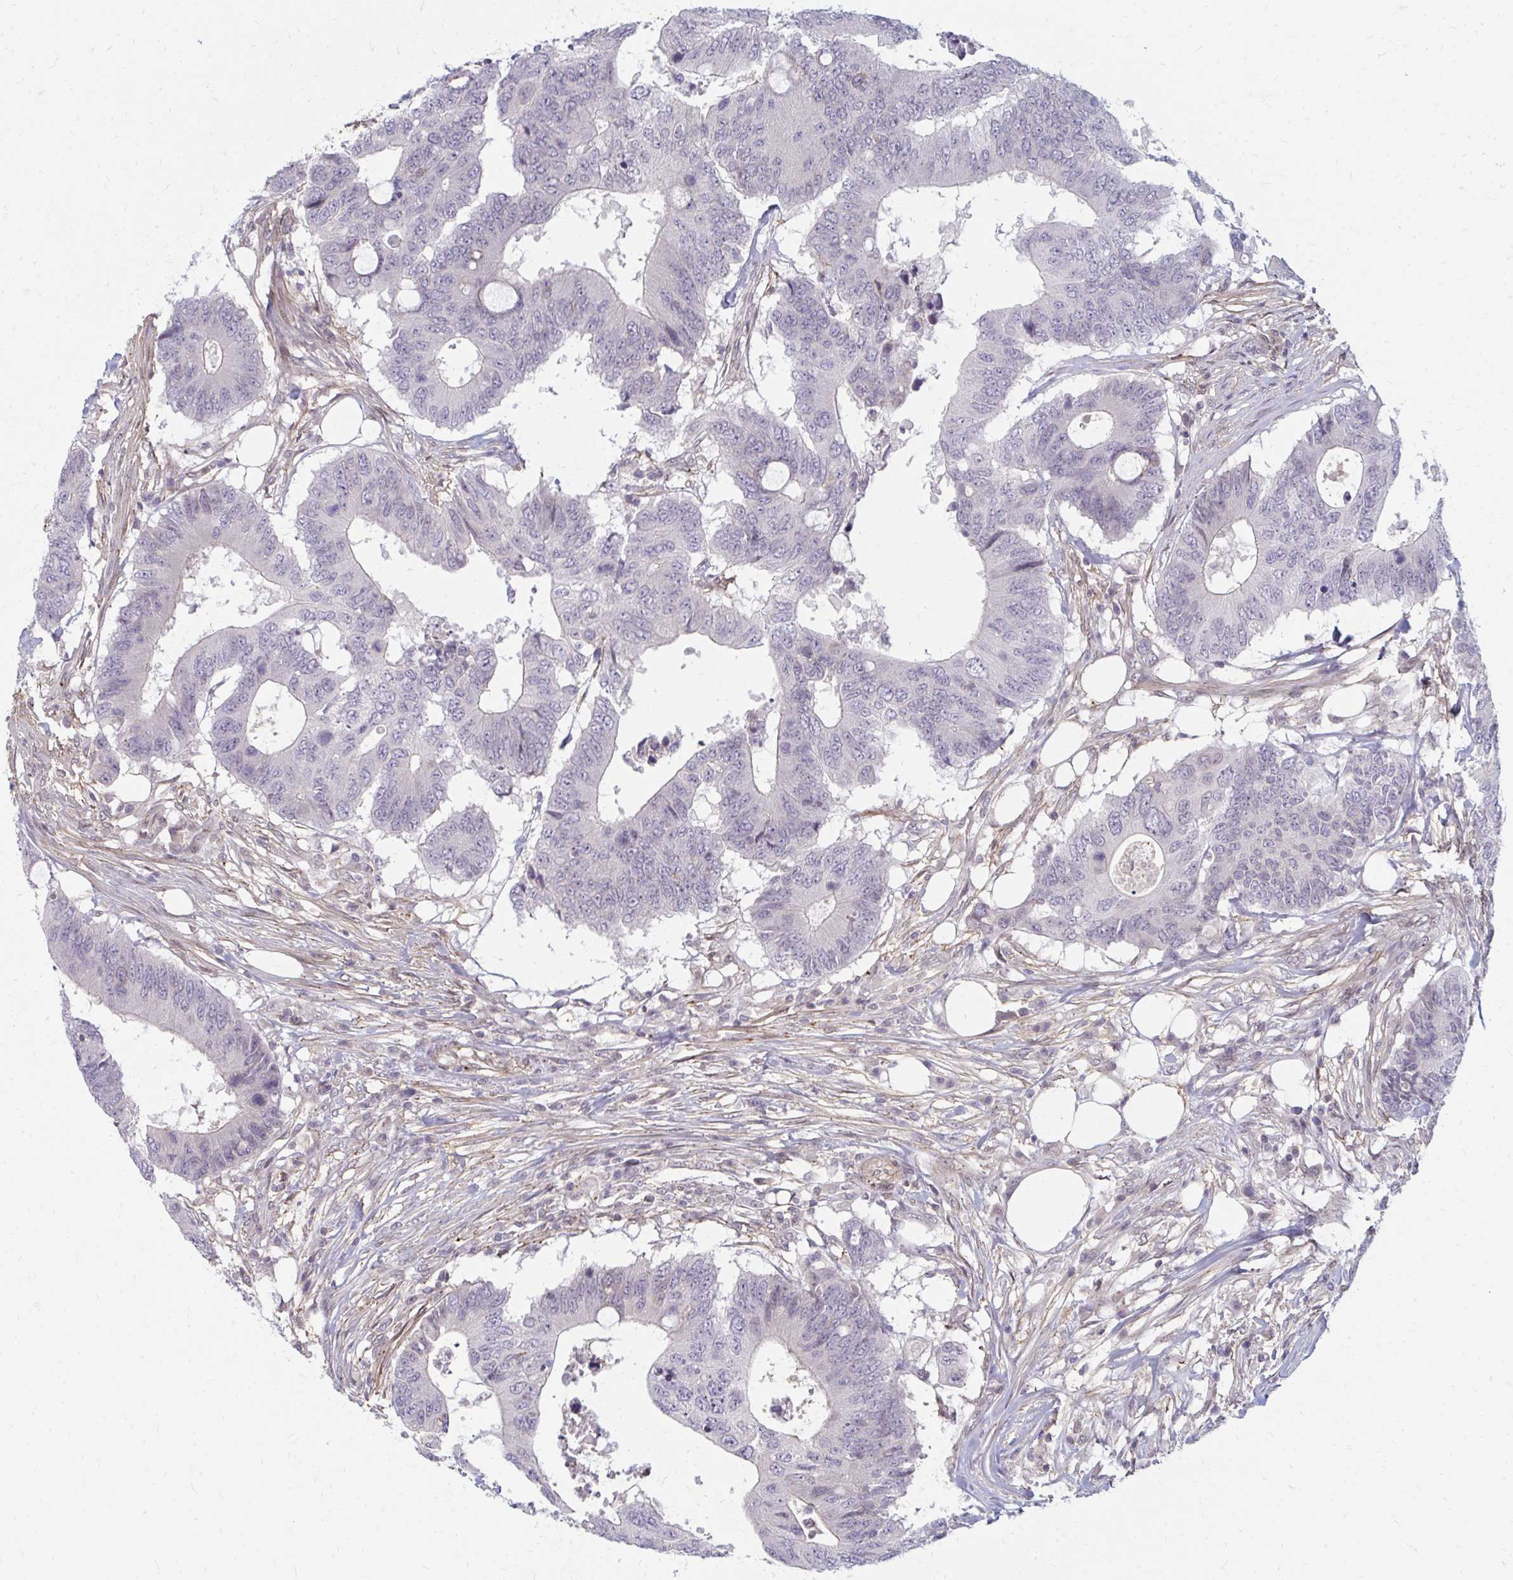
{"staining": {"intensity": "negative", "quantity": "none", "location": "none"}, "tissue": "colorectal cancer", "cell_type": "Tumor cells", "image_type": "cancer", "snomed": [{"axis": "morphology", "description": "Adenocarcinoma, NOS"}, {"axis": "topography", "description": "Colon"}], "caption": "High magnification brightfield microscopy of colorectal adenocarcinoma stained with DAB (brown) and counterstained with hematoxylin (blue): tumor cells show no significant expression.", "gene": "GPC5", "patient": {"sex": "male", "age": 71}}